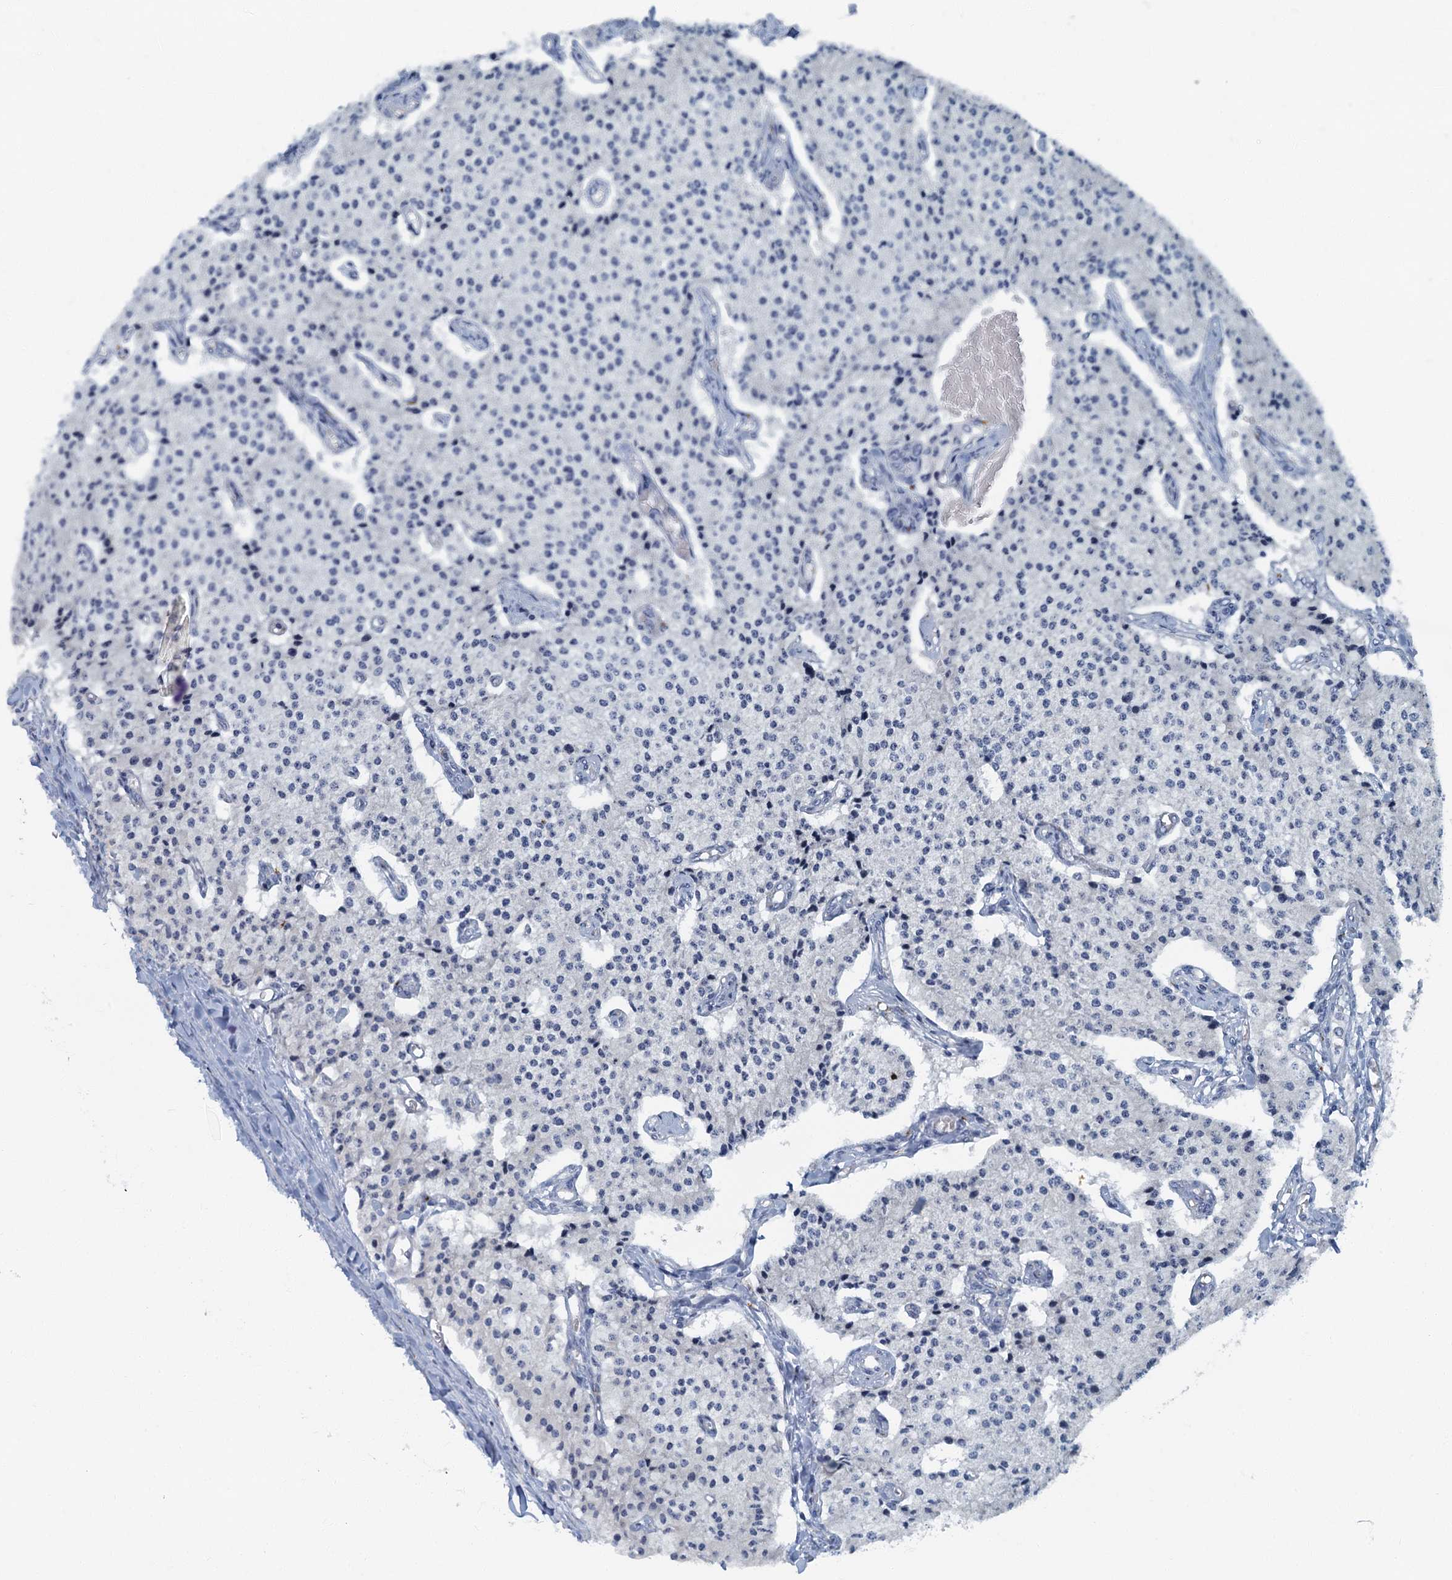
{"staining": {"intensity": "negative", "quantity": "none", "location": "none"}, "tissue": "carcinoid", "cell_type": "Tumor cells", "image_type": "cancer", "snomed": [{"axis": "morphology", "description": "Carcinoid, malignant, NOS"}, {"axis": "topography", "description": "Colon"}], "caption": "A histopathology image of human carcinoid is negative for staining in tumor cells. Nuclei are stained in blue.", "gene": "LYPD3", "patient": {"sex": "female", "age": 52}}